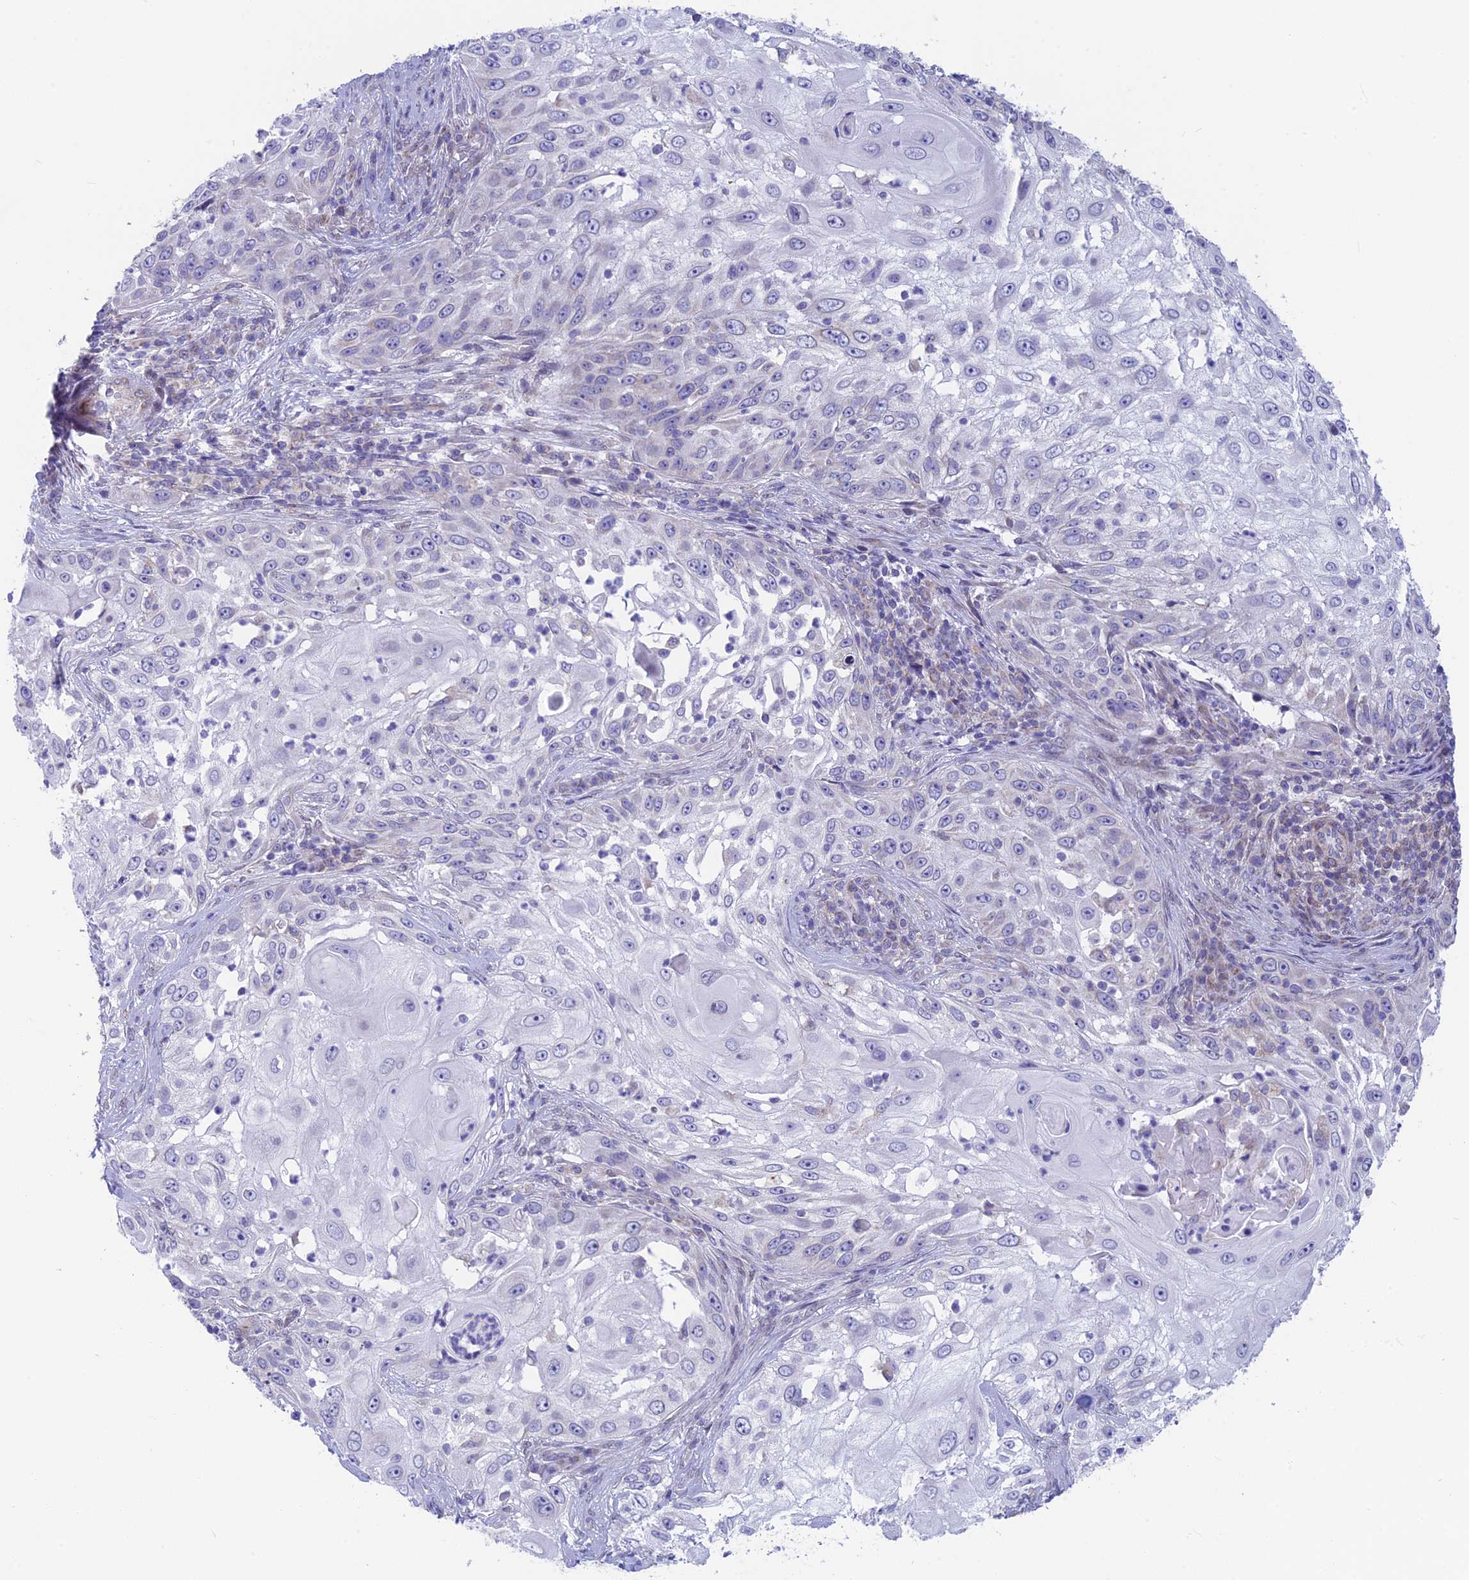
{"staining": {"intensity": "negative", "quantity": "none", "location": "none"}, "tissue": "skin cancer", "cell_type": "Tumor cells", "image_type": "cancer", "snomed": [{"axis": "morphology", "description": "Squamous cell carcinoma, NOS"}, {"axis": "topography", "description": "Skin"}], "caption": "Skin cancer was stained to show a protein in brown. There is no significant staining in tumor cells.", "gene": "PLAC9", "patient": {"sex": "female", "age": 44}}